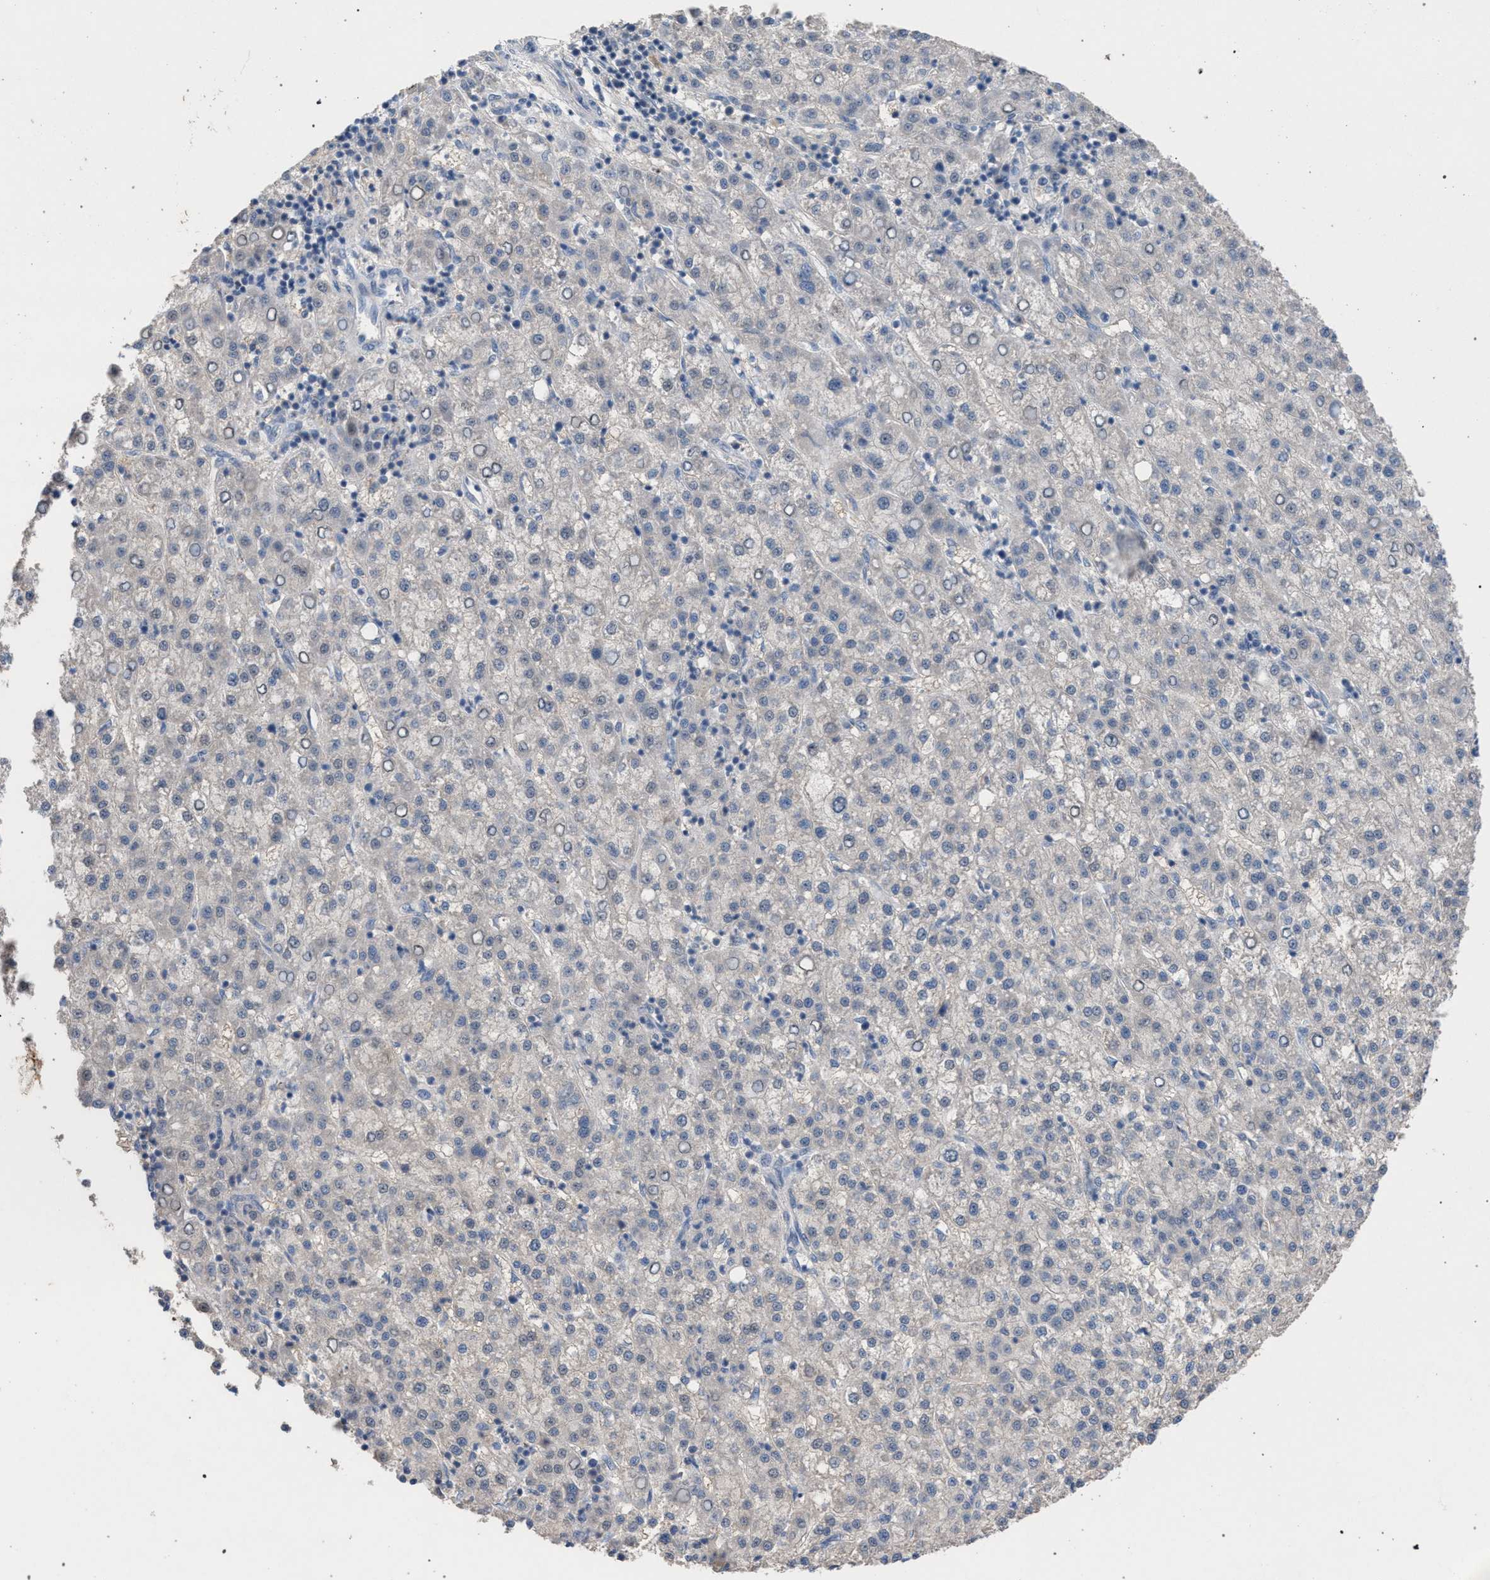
{"staining": {"intensity": "negative", "quantity": "none", "location": "none"}, "tissue": "liver cancer", "cell_type": "Tumor cells", "image_type": "cancer", "snomed": [{"axis": "morphology", "description": "Carcinoma, Hepatocellular, NOS"}, {"axis": "topography", "description": "Liver"}], "caption": "DAB immunohistochemical staining of human liver hepatocellular carcinoma demonstrates no significant positivity in tumor cells.", "gene": "TECPR1", "patient": {"sex": "female", "age": 58}}